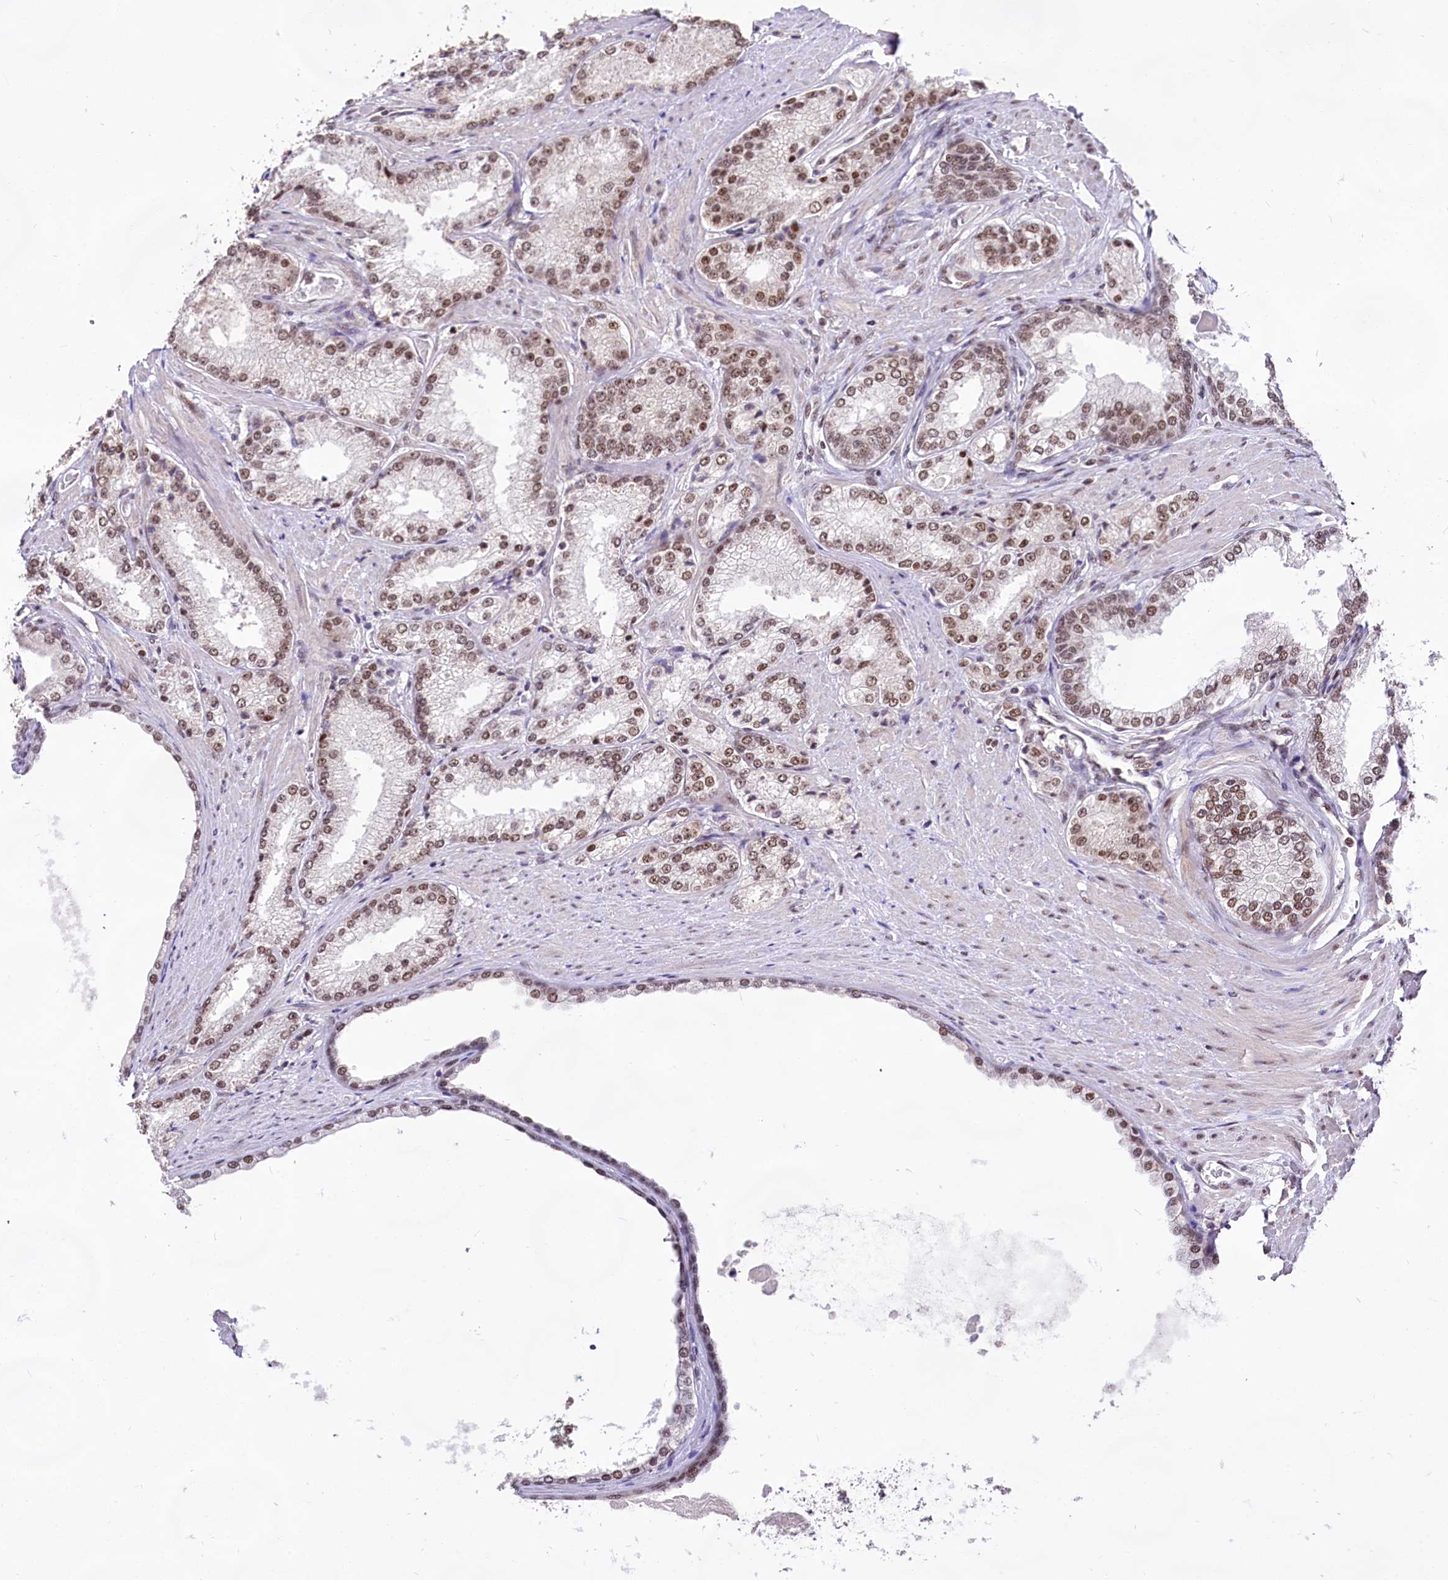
{"staining": {"intensity": "moderate", "quantity": ">75%", "location": "nuclear"}, "tissue": "prostate cancer", "cell_type": "Tumor cells", "image_type": "cancer", "snomed": [{"axis": "morphology", "description": "Adenocarcinoma, High grade"}, {"axis": "topography", "description": "Prostate"}], "caption": "Tumor cells exhibit medium levels of moderate nuclear positivity in approximately >75% of cells in prostate cancer (high-grade adenocarcinoma).", "gene": "HIRA", "patient": {"sex": "male", "age": 66}}